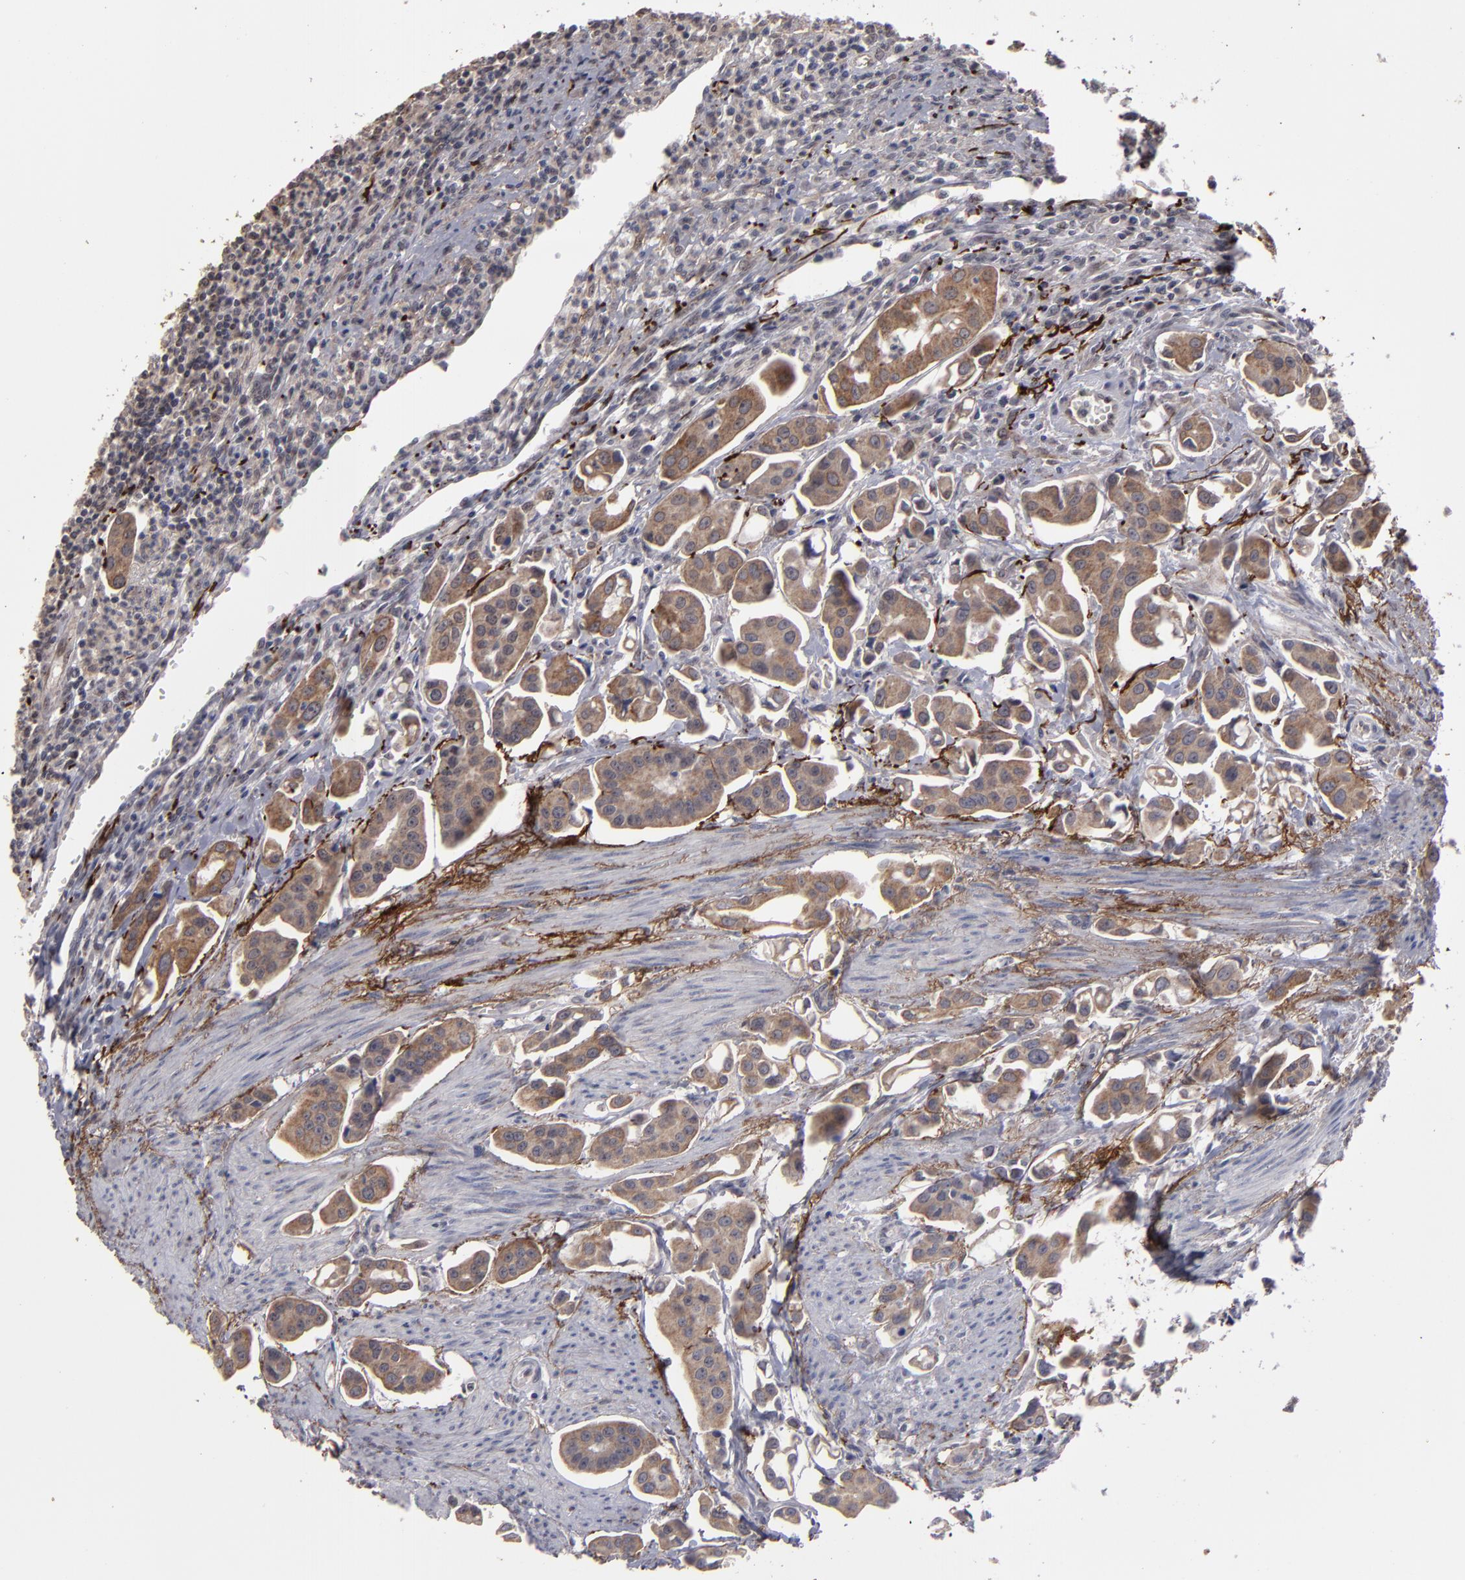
{"staining": {"intensity": "moderate", "quantity": ">75%", "location": "cytoplasmic/membranous"}, "tissue": "urothelial cancer", "cell_type": "Tumor cells", "image_type": "cancer", "snomed": [{"axis": "morphology", "description": "Urothelial carcinoma, High grade"}, {"axis": "topography", "description": "Urinary bladder"}], "caption": "Human high-grade urothelial carcinoma stained for a protein (brown) exhibits moderate cytoplasmic/membranous positive positivity in about >75% of tumor cells.", "gene": "CD55", "patient": {"sex": "male", "age": 66}}